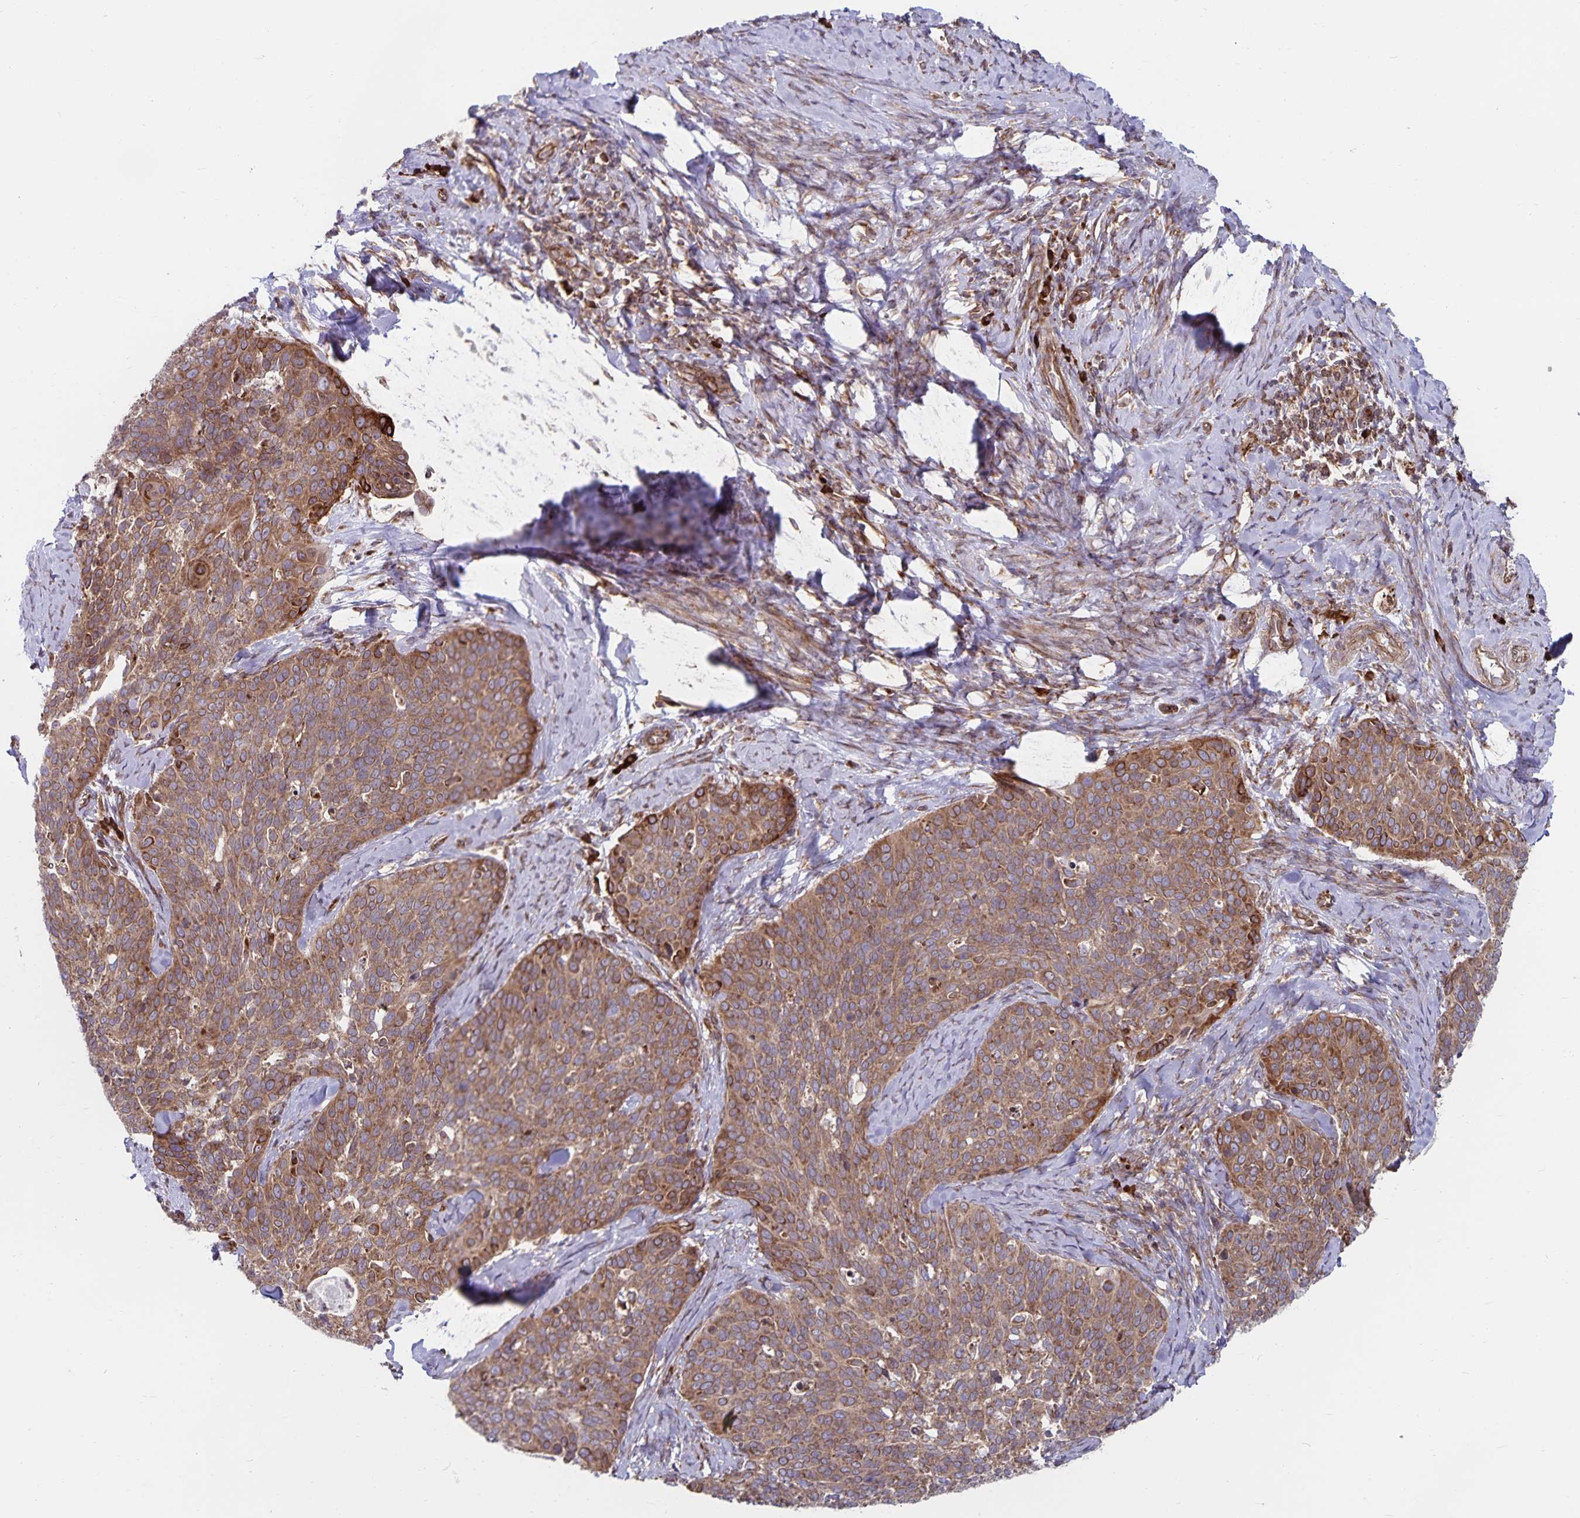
{"staining": {"intensity": "moderate", "quantity": ">75%", "location": "cytoplasmic/membranous"}, "tissue": "cervical cancer", "cell_type": "Tumor cells", "image_type": "cancer", "snomed": [{"axis": "morphology", "description": "Squamous cell carcinoma, NOS"}, {"axis": "topography", "description": "Cervix"}], "caption": "Protein staining shows moderate cytoplasmic/membranous expression in about >75% of tumor cells in squamous cell carcinoma (cervical). Ihc stains the protein in brown and the nuclei are stained blue.", "gene": "SEC62", "patient": {"sex": "female", "age": 69}}